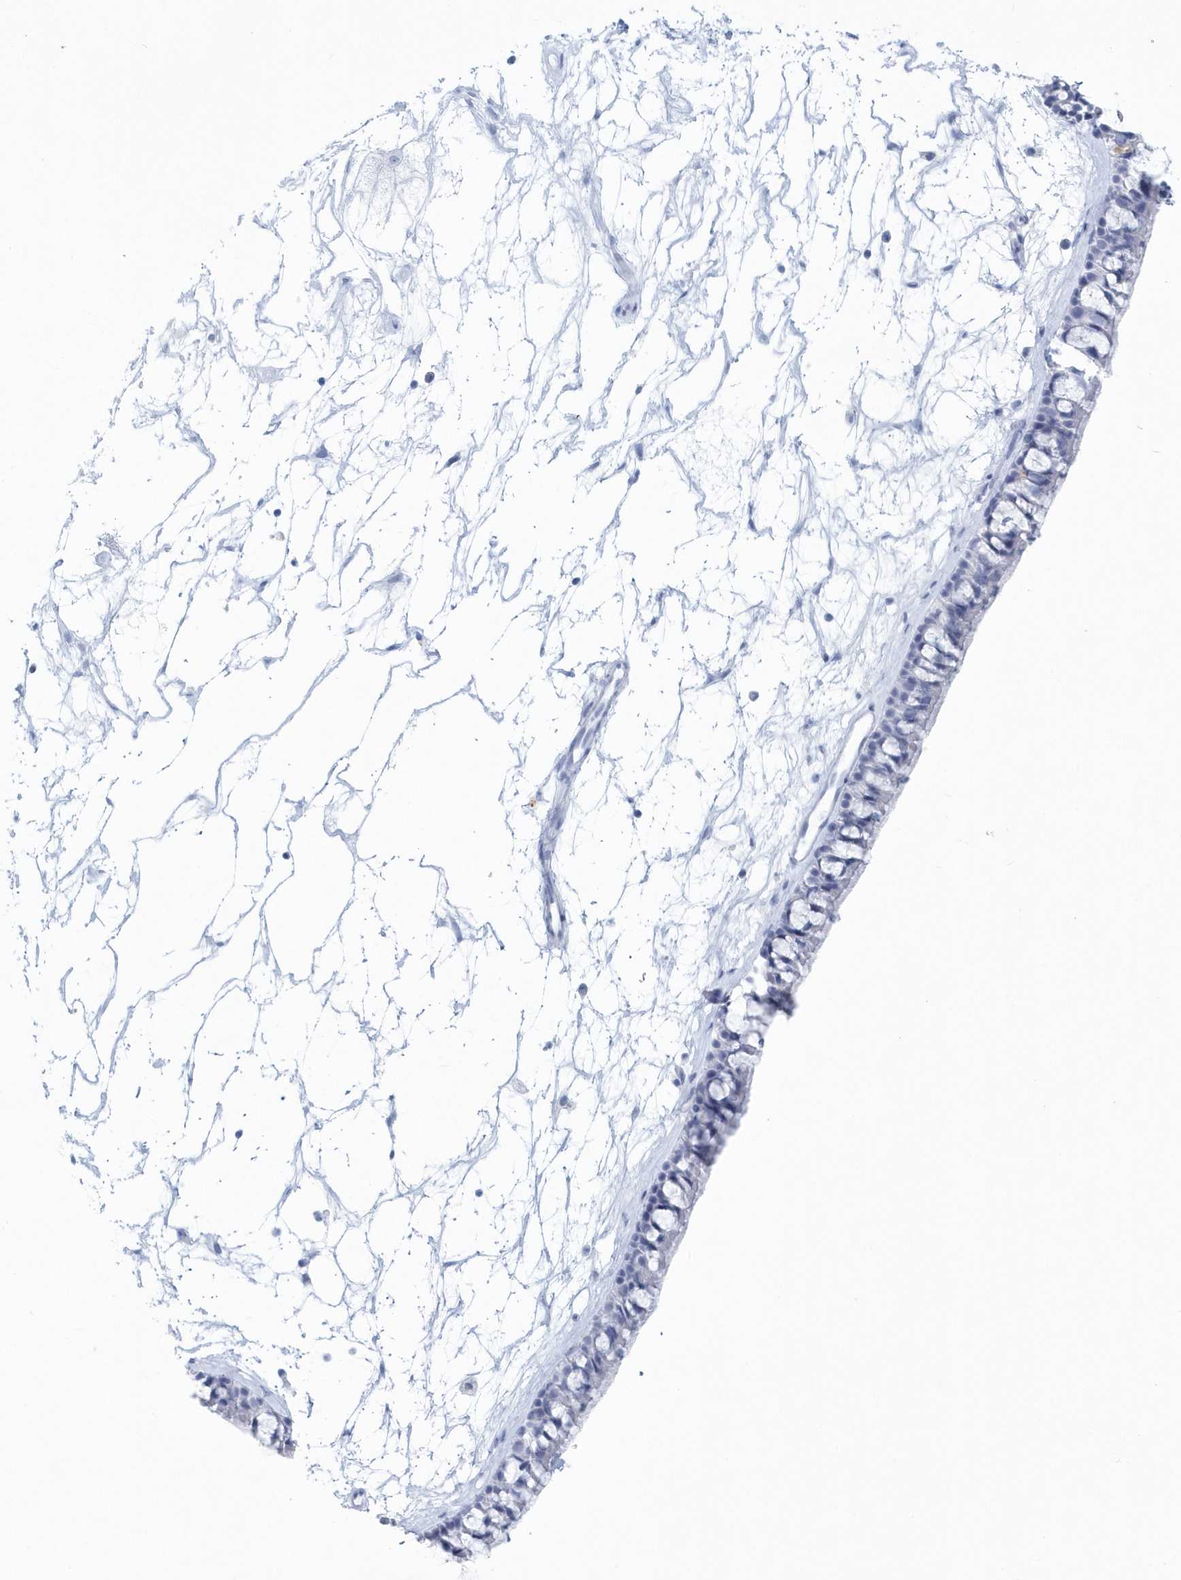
{"staining": {"intensity": "negative", "quantity": "none", "location": "none"}, "tissue": "nasopharynx", "cell_type": "Respiratory epithelial cells", "image_type": "normal", "snomed": [{"axis": "morphology", "description": "Normal tissue, NOS"}, {"axis": "topography", "description": "Nasopharynx"}], "caption": "Immunohistochemical staining of unremarkable human nasopharynx displays no significant staining in respiratory epithelial cells. The staining is performed using DAB (3,3'-diaminobenzidine) brown chromogen with nuclei counter-stained in using hematoxylin.", "gene": "PTPRO", "patient": {"sex": "male", "age": 64}}